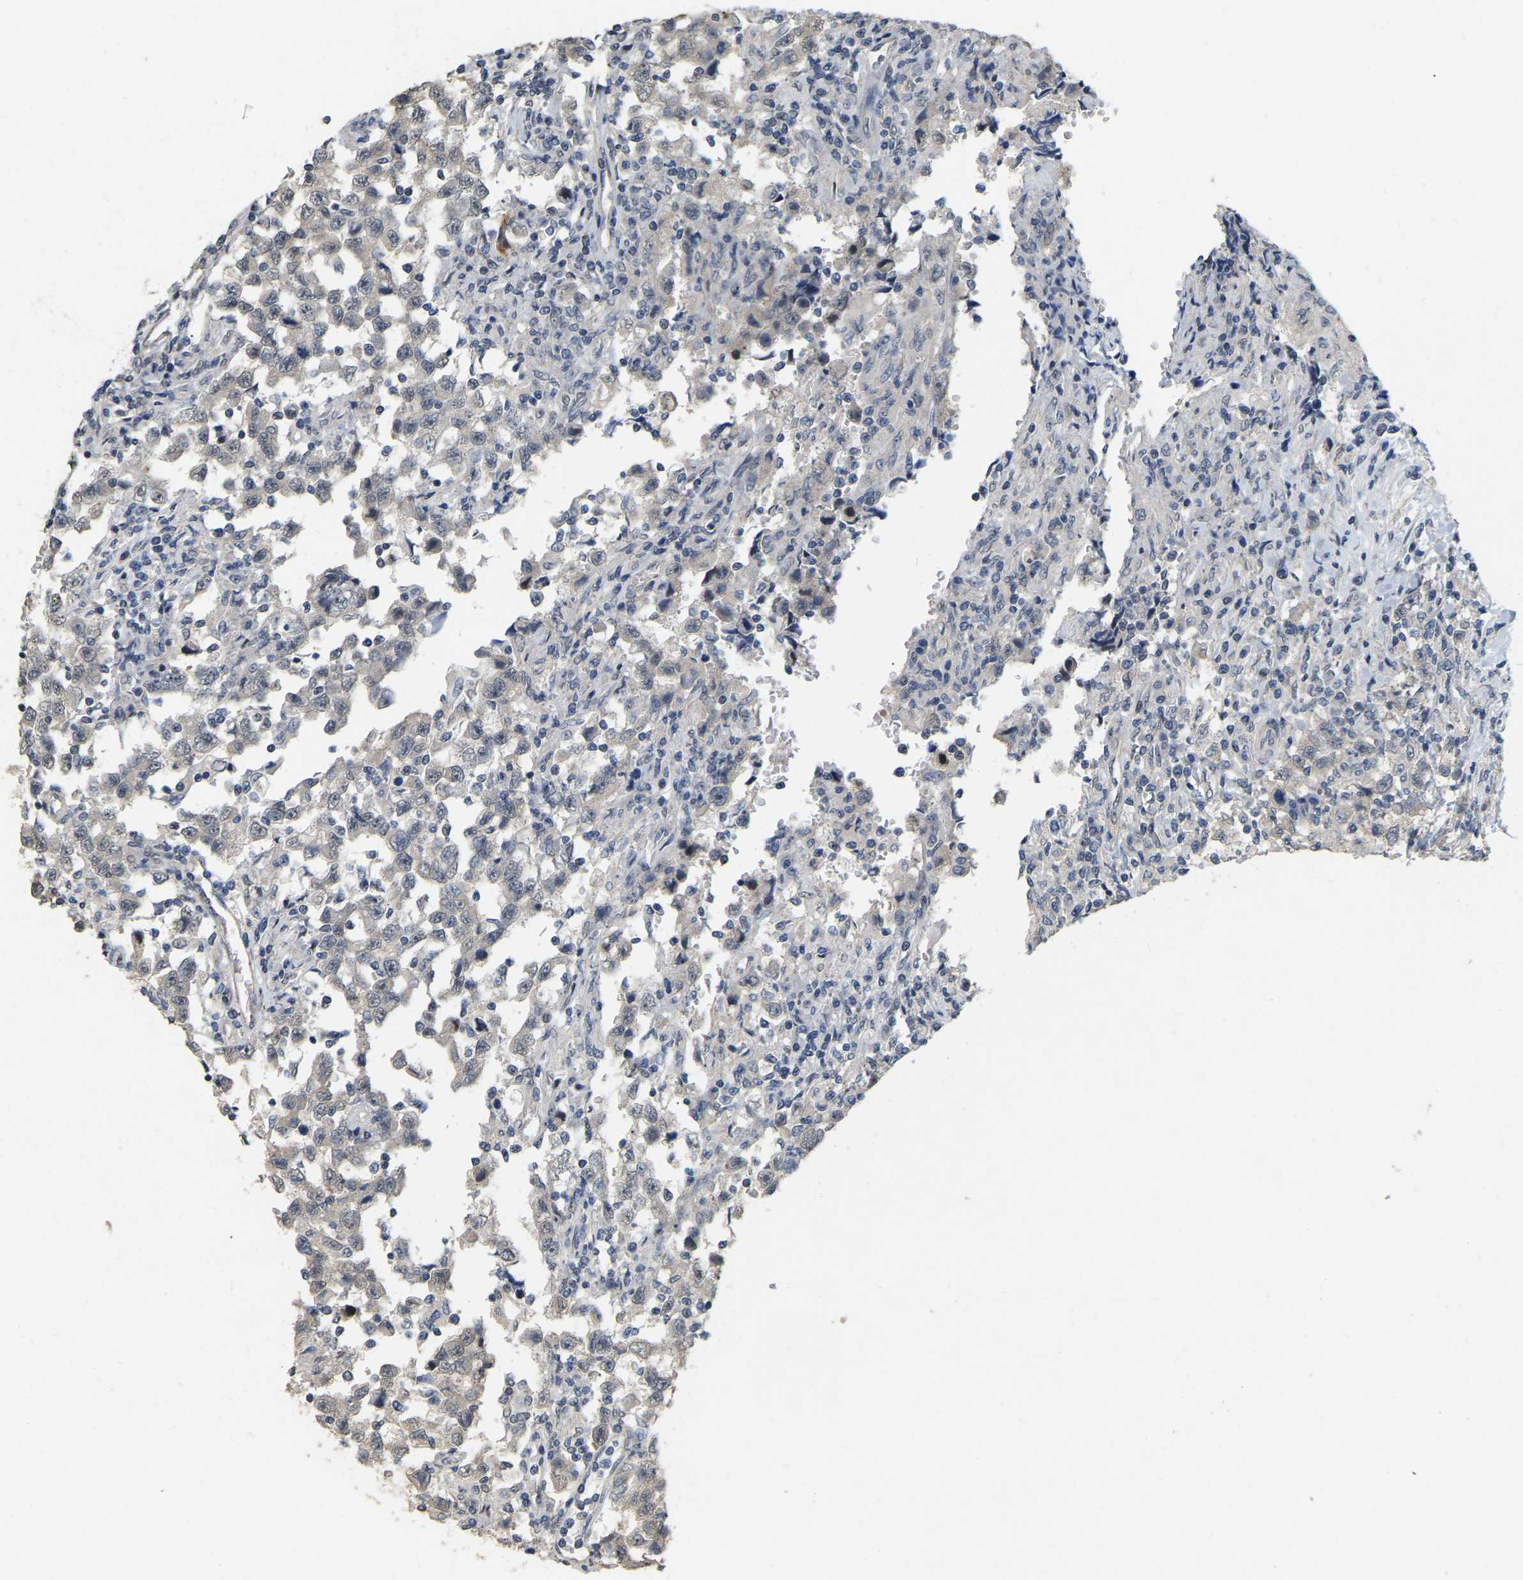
{"staining": {"intensity": "weak", "quantity": "<25%", "location": "cytoplasmic/membranous"}, "tissue": "testis cancer", "cell_type": "Tumor cells", "image_type": "cancer", "snomed": [{"axis": "morphology", "description": "Carcinoma, Embryonal, NOS"}, {"axis": "topography", "description": "Testis"}], "caption": "Photomicrograph shows no protein expression in tumor cells of embryonal carcinoma (testis) tissue. Nuclei are stained in blue.", "gene": "RUVBL1", "patient": {"sex": "male", "age": 21}}